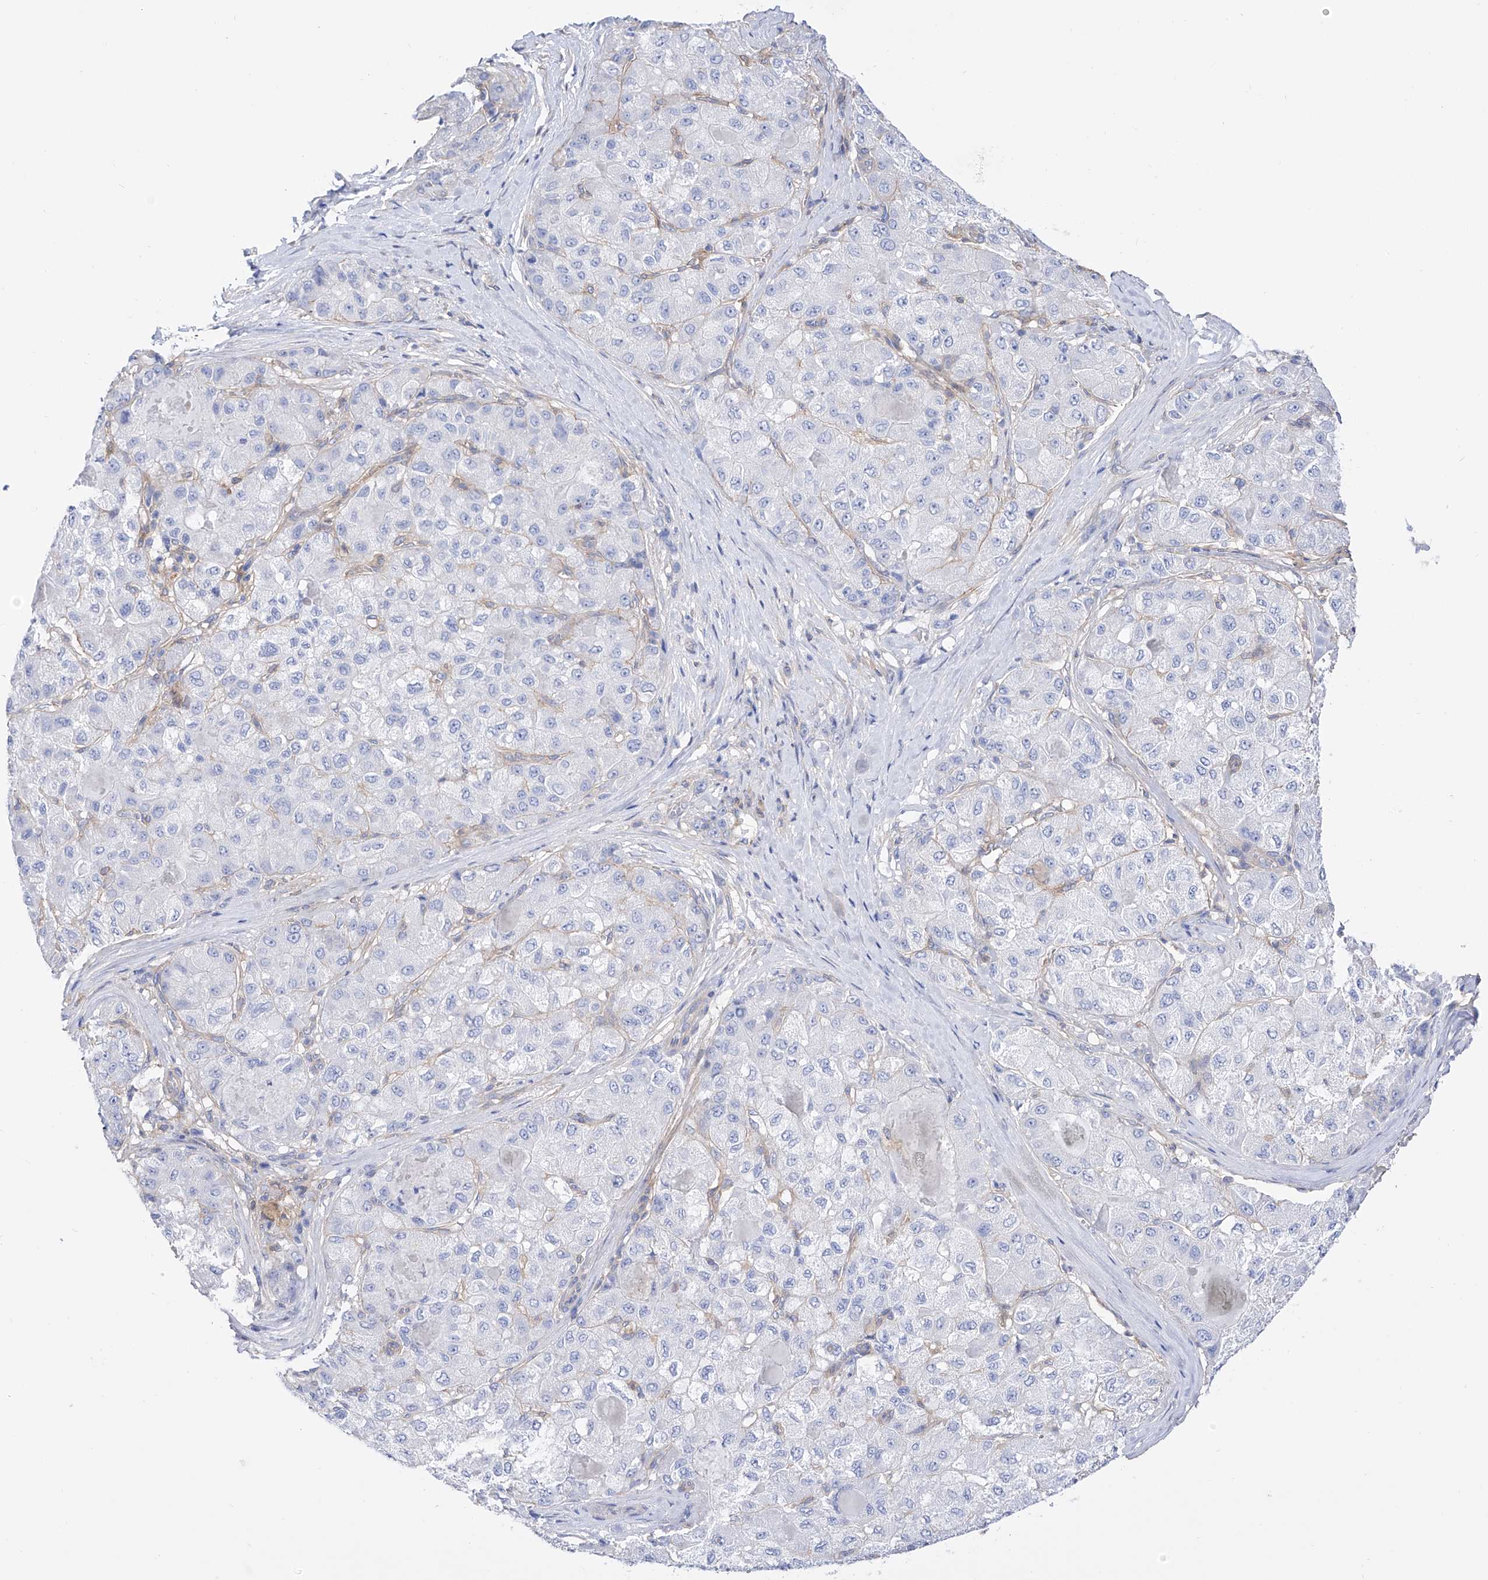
{"staining": {"intensity": "negative", "quantity": "none", "location": "none"}, "tissue": "liver cancer", "cell_type": "Tumor cells", "image_type": "cancer", "snomed": [{"axis": "morphology", "description": "Carcinoma, Hepatocellular, NOS"}, {"axis": "topography", "description": "Liver"}], "caption": "Tumor cells are negative for brown protein staining in liver cancer (hepatocellular carcinoma).", "gene": "ZNF653", "patient": {"sex": "male", "age": 80}}